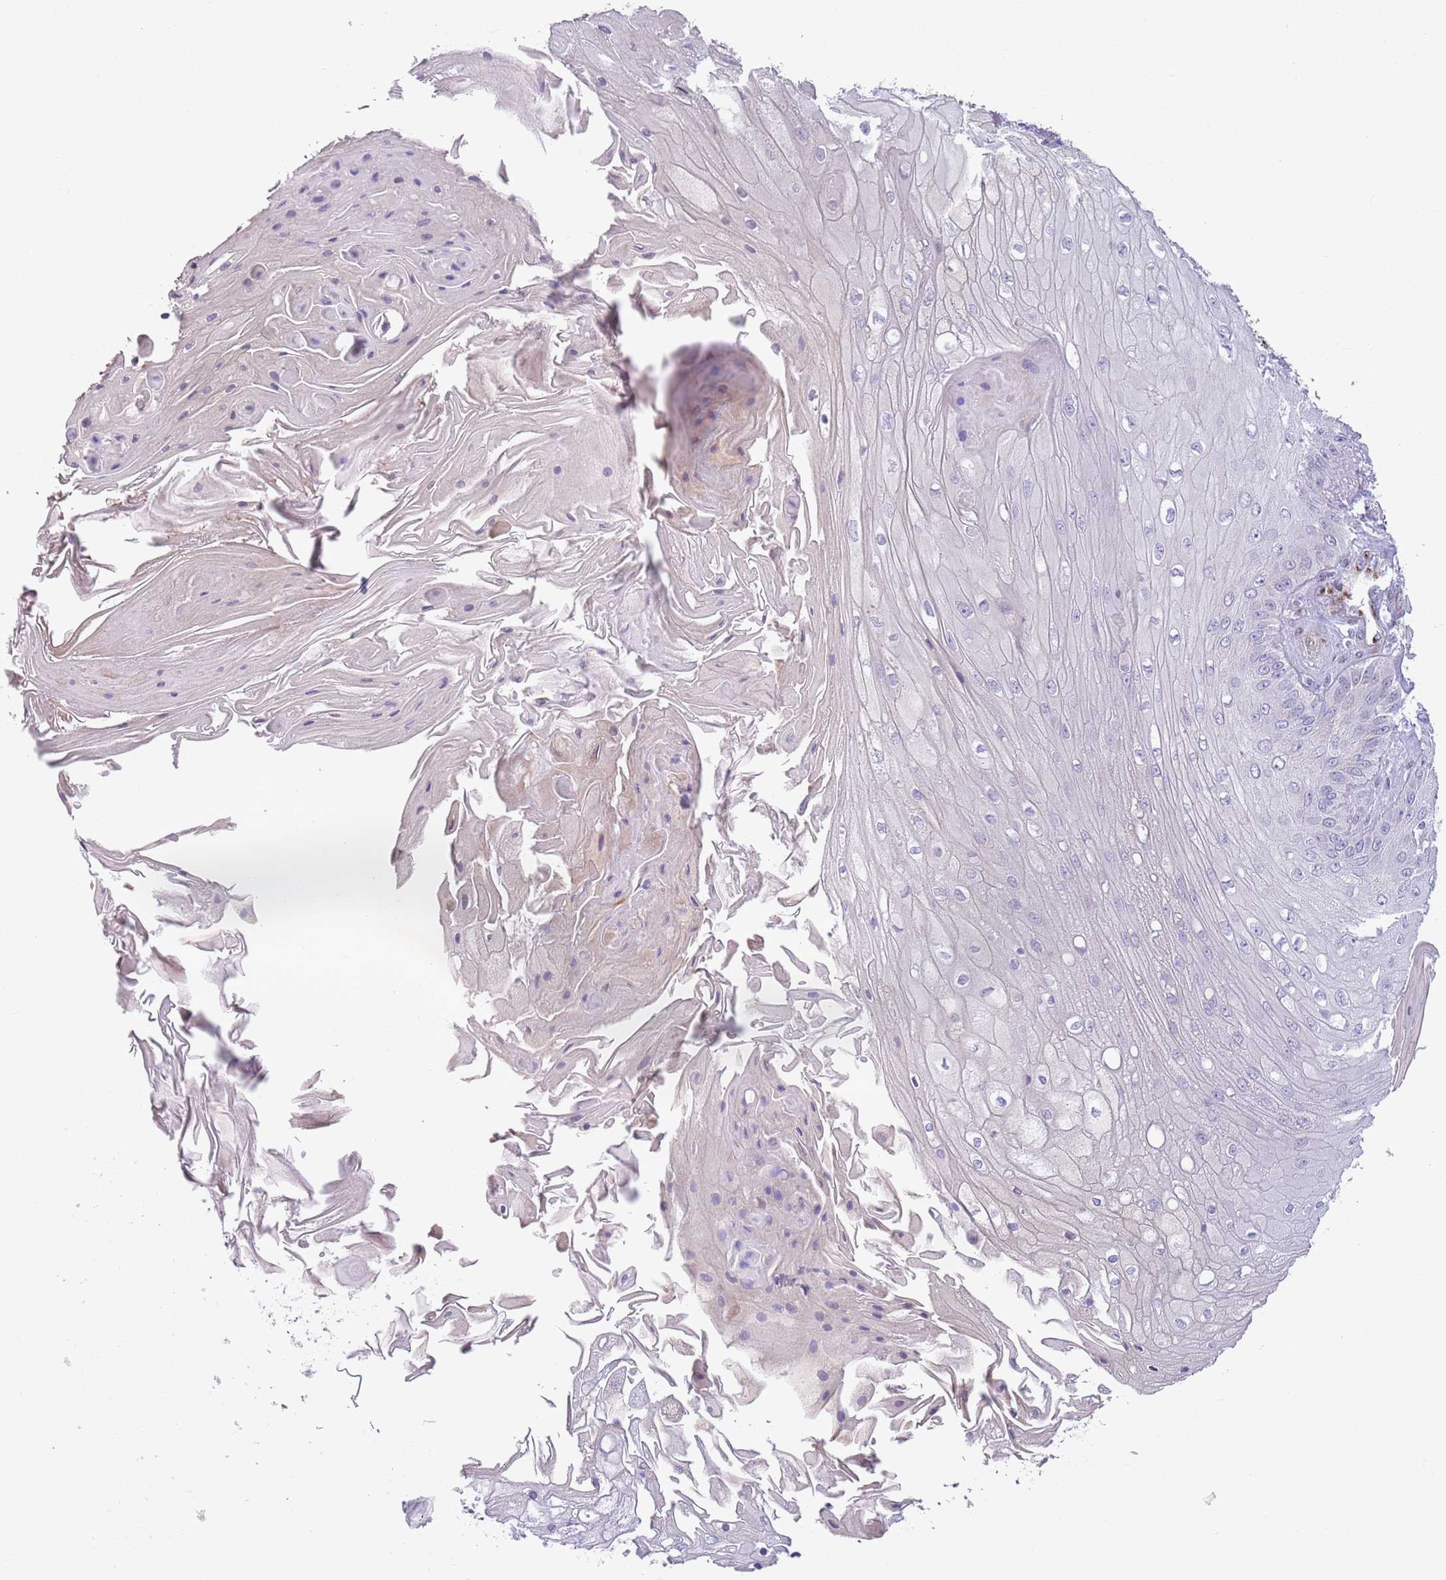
{"staining": {"intensity": "negative", "quantity": "none", "location": "none"}, "tissue": "skin cancer", "cell_type": "Tumor cells", "image_type": "cancer", "snomed": [{"axis": "morphology", "description": "Squamous cell carcinoma, NOS"}, {"axis": "topography", "description": "Skin"}], "caption": "This is an immunohistochemistry (IHC) micrograph of human skin cancer (squamous cell carcinoma). There is no staining in tumor cells.", "gene": "C20orf96", "patient": {"sex": "male", "age": 70}}